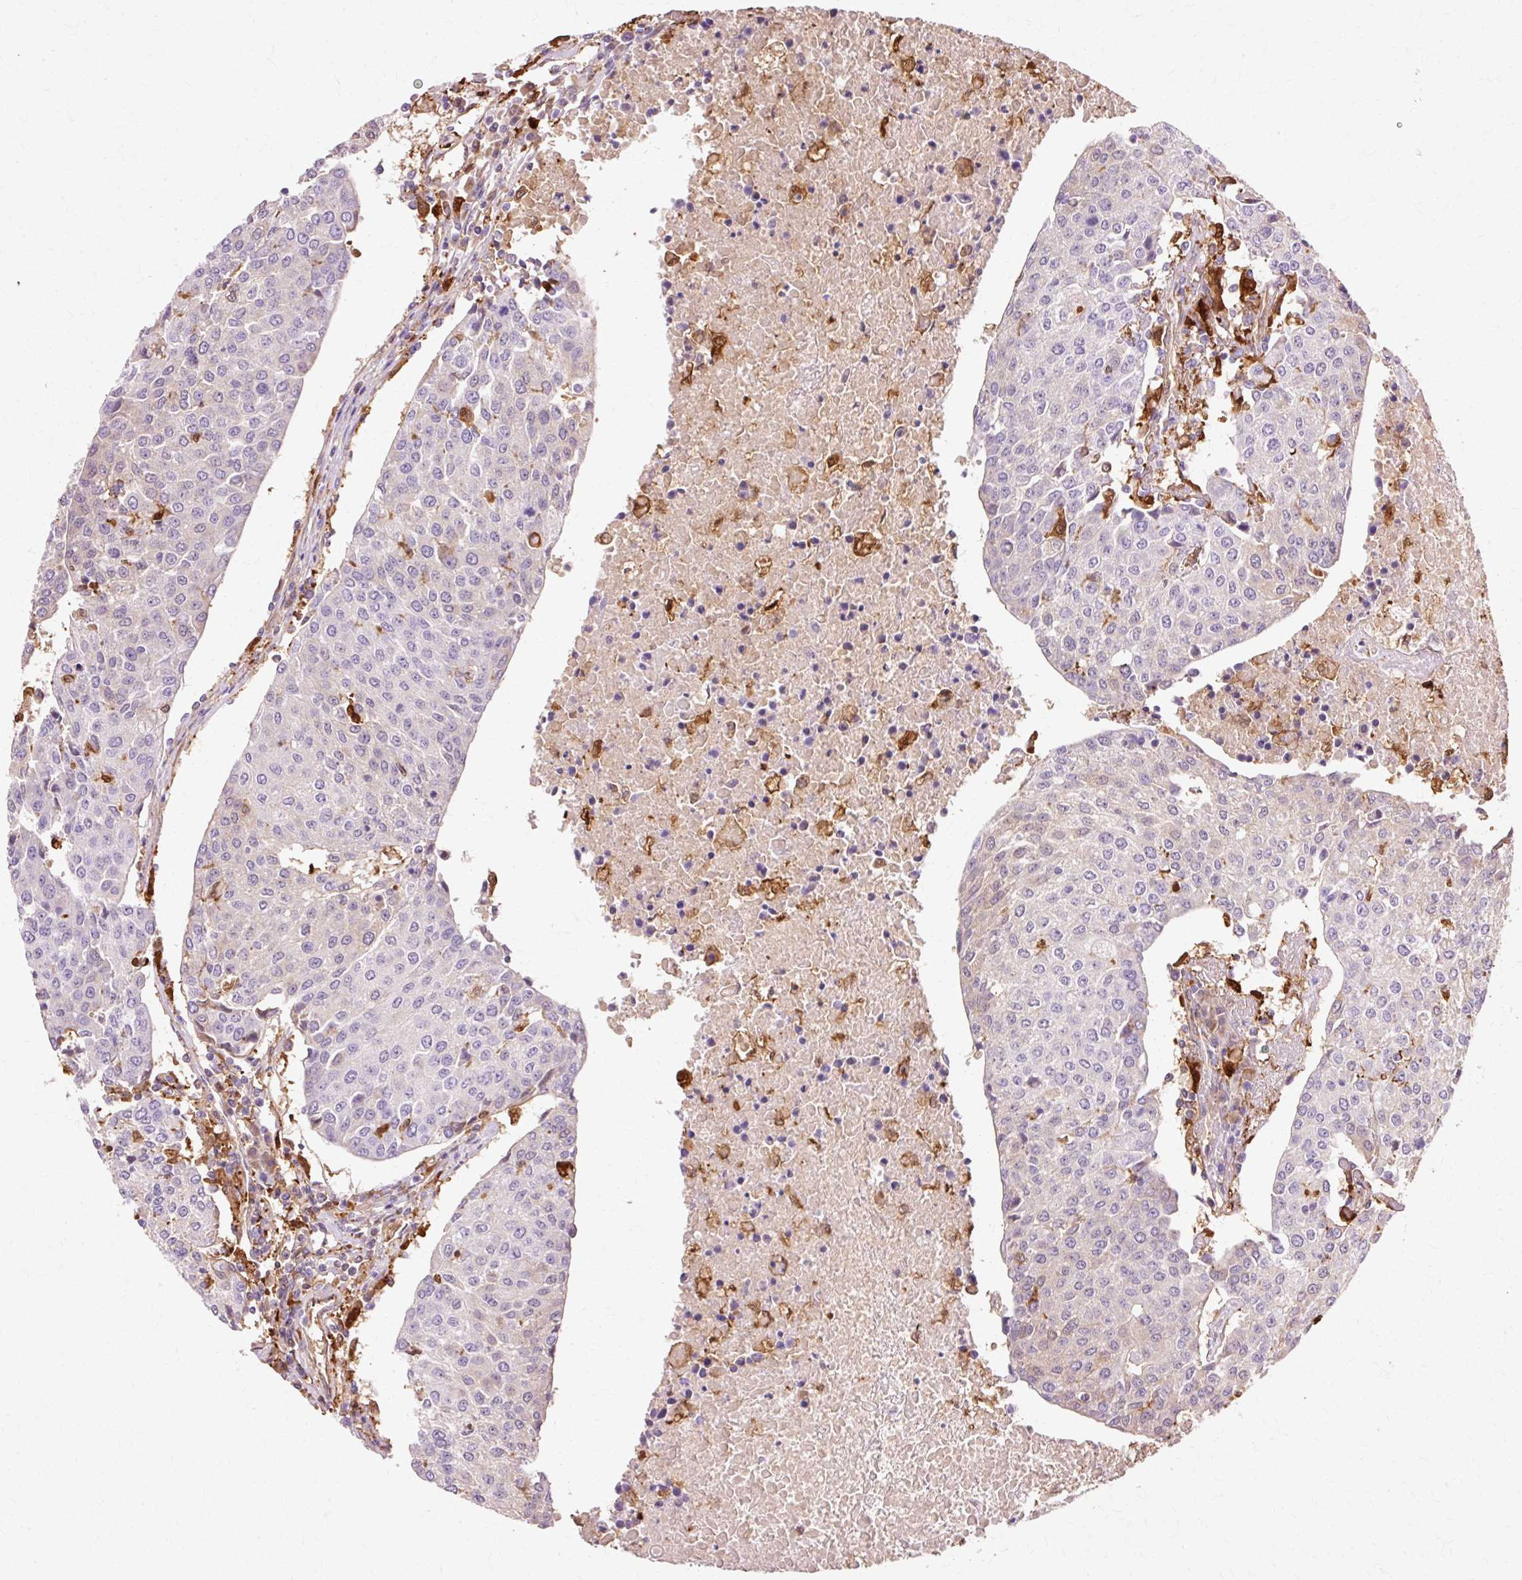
{"staining": {"intensity": "weak", "quantity": "<25%", "location": "cytoplasmic/membranous"}, "tissue": "urothelial cancer", "cell_type": "Tumor cells", "image_type": "cancer", "snomed": [{"axis": "morphology", "description": "Urothelial carcinoma, High grade"}, {"axis": "topography", "description": "Urinary bladder"}], "caption": "This is an IHC image of human urothelial carcinoma (high-grade). There is no positivity in tumor cells.", "gene": "GPX1", "patient": {"sex": "female", "age": 85}}